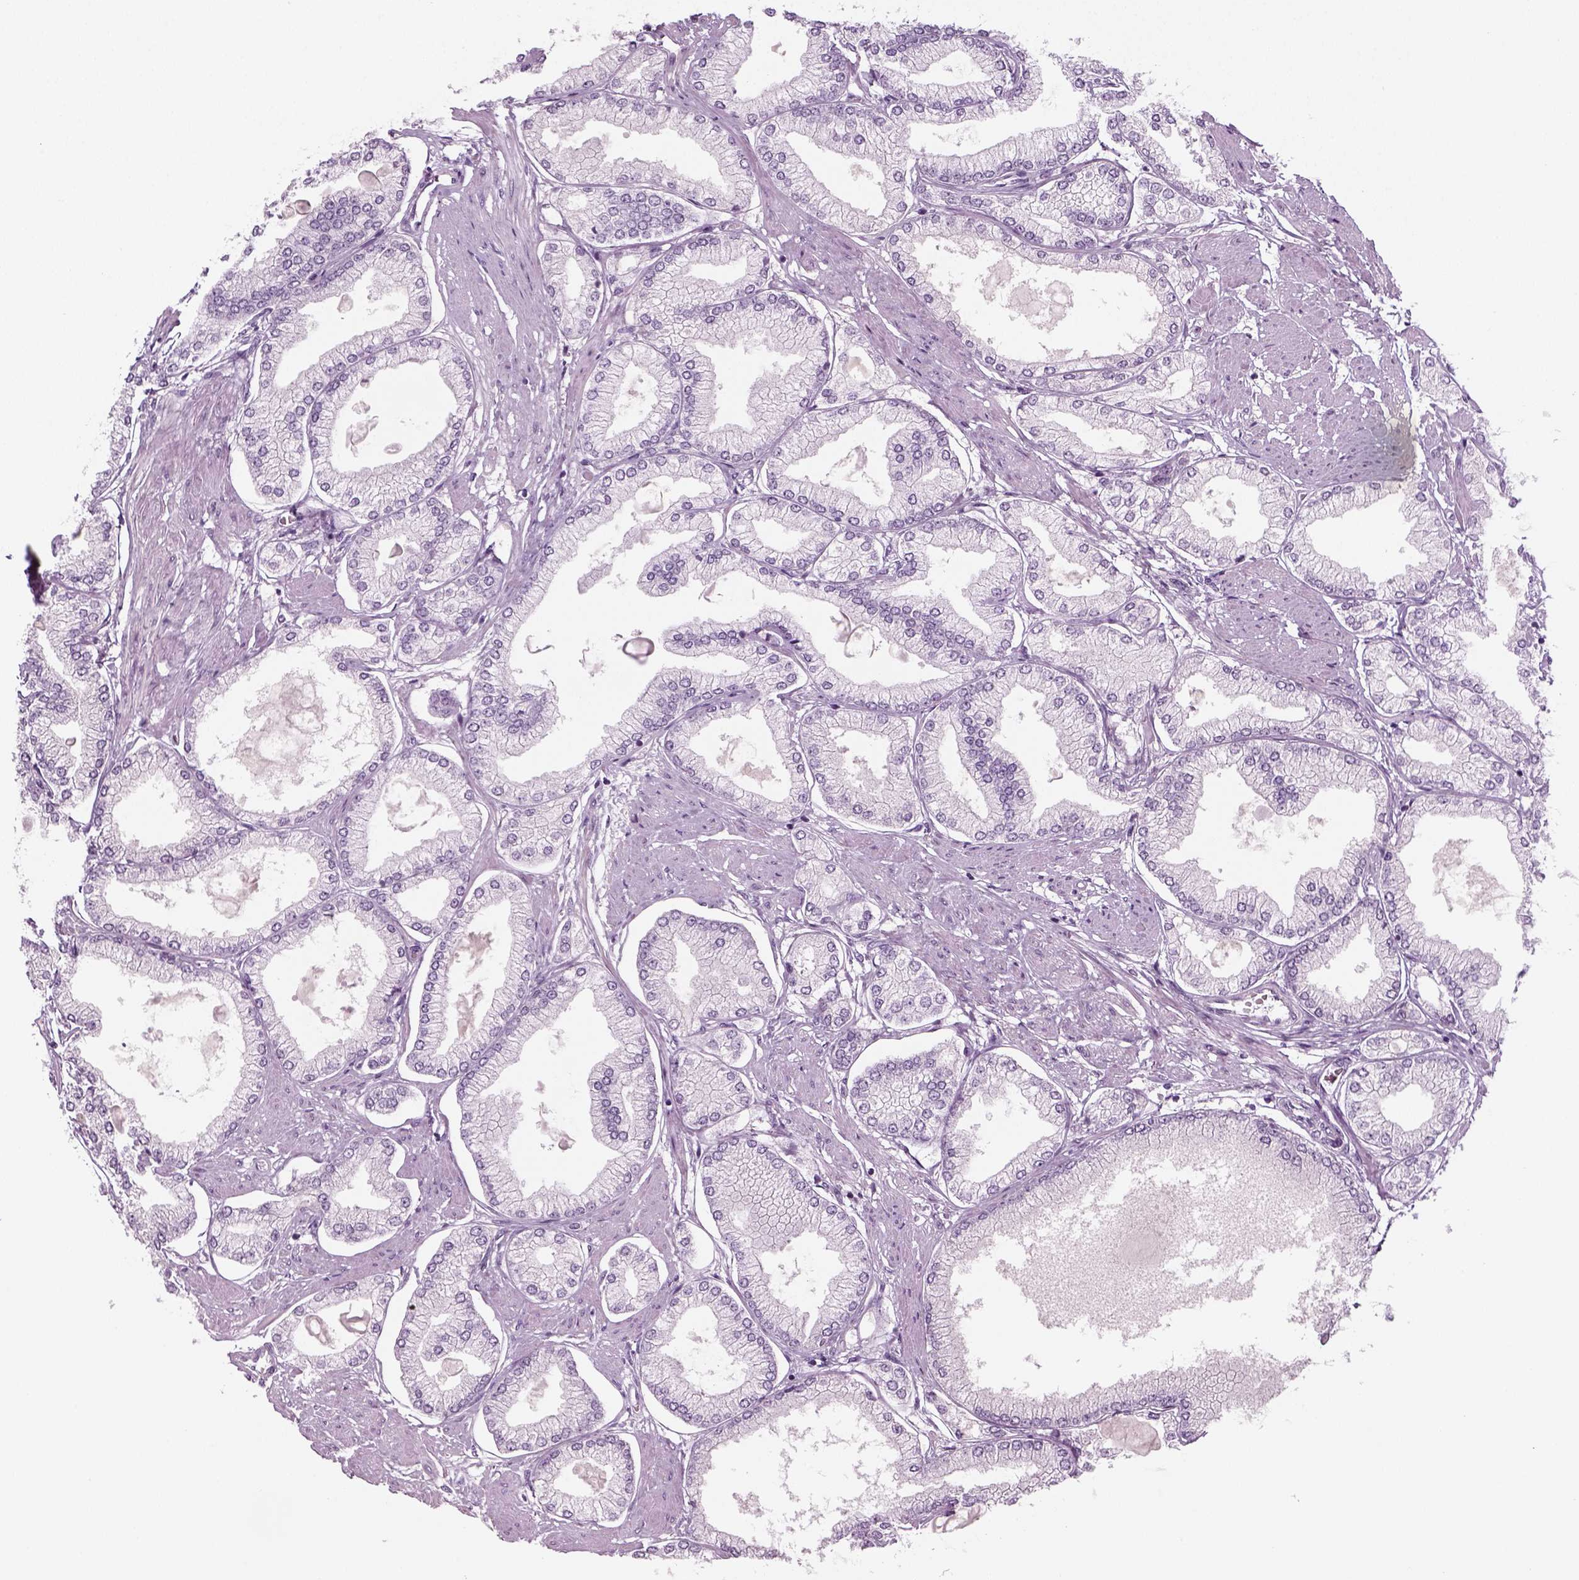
{"staining": {"intensity": "negative", "quantity": "none", "location": "none"}, "tissue": "prostate cancer", "cell_type": "Tumor cells", "image_type": "cancer", "snomed": [{"axis": "morphology", "description": "Adenocarcinoma, High grade"}, {"axis": "topography", "description": "Prostate"}], "caption": "Human prostate cancer (adenocarcinoma (high-grade)) stained for a protein using IHC exhibits no expression in tumor cells.", "gene": "KRT75", "patient": {"sex": "male", "age": 68}}